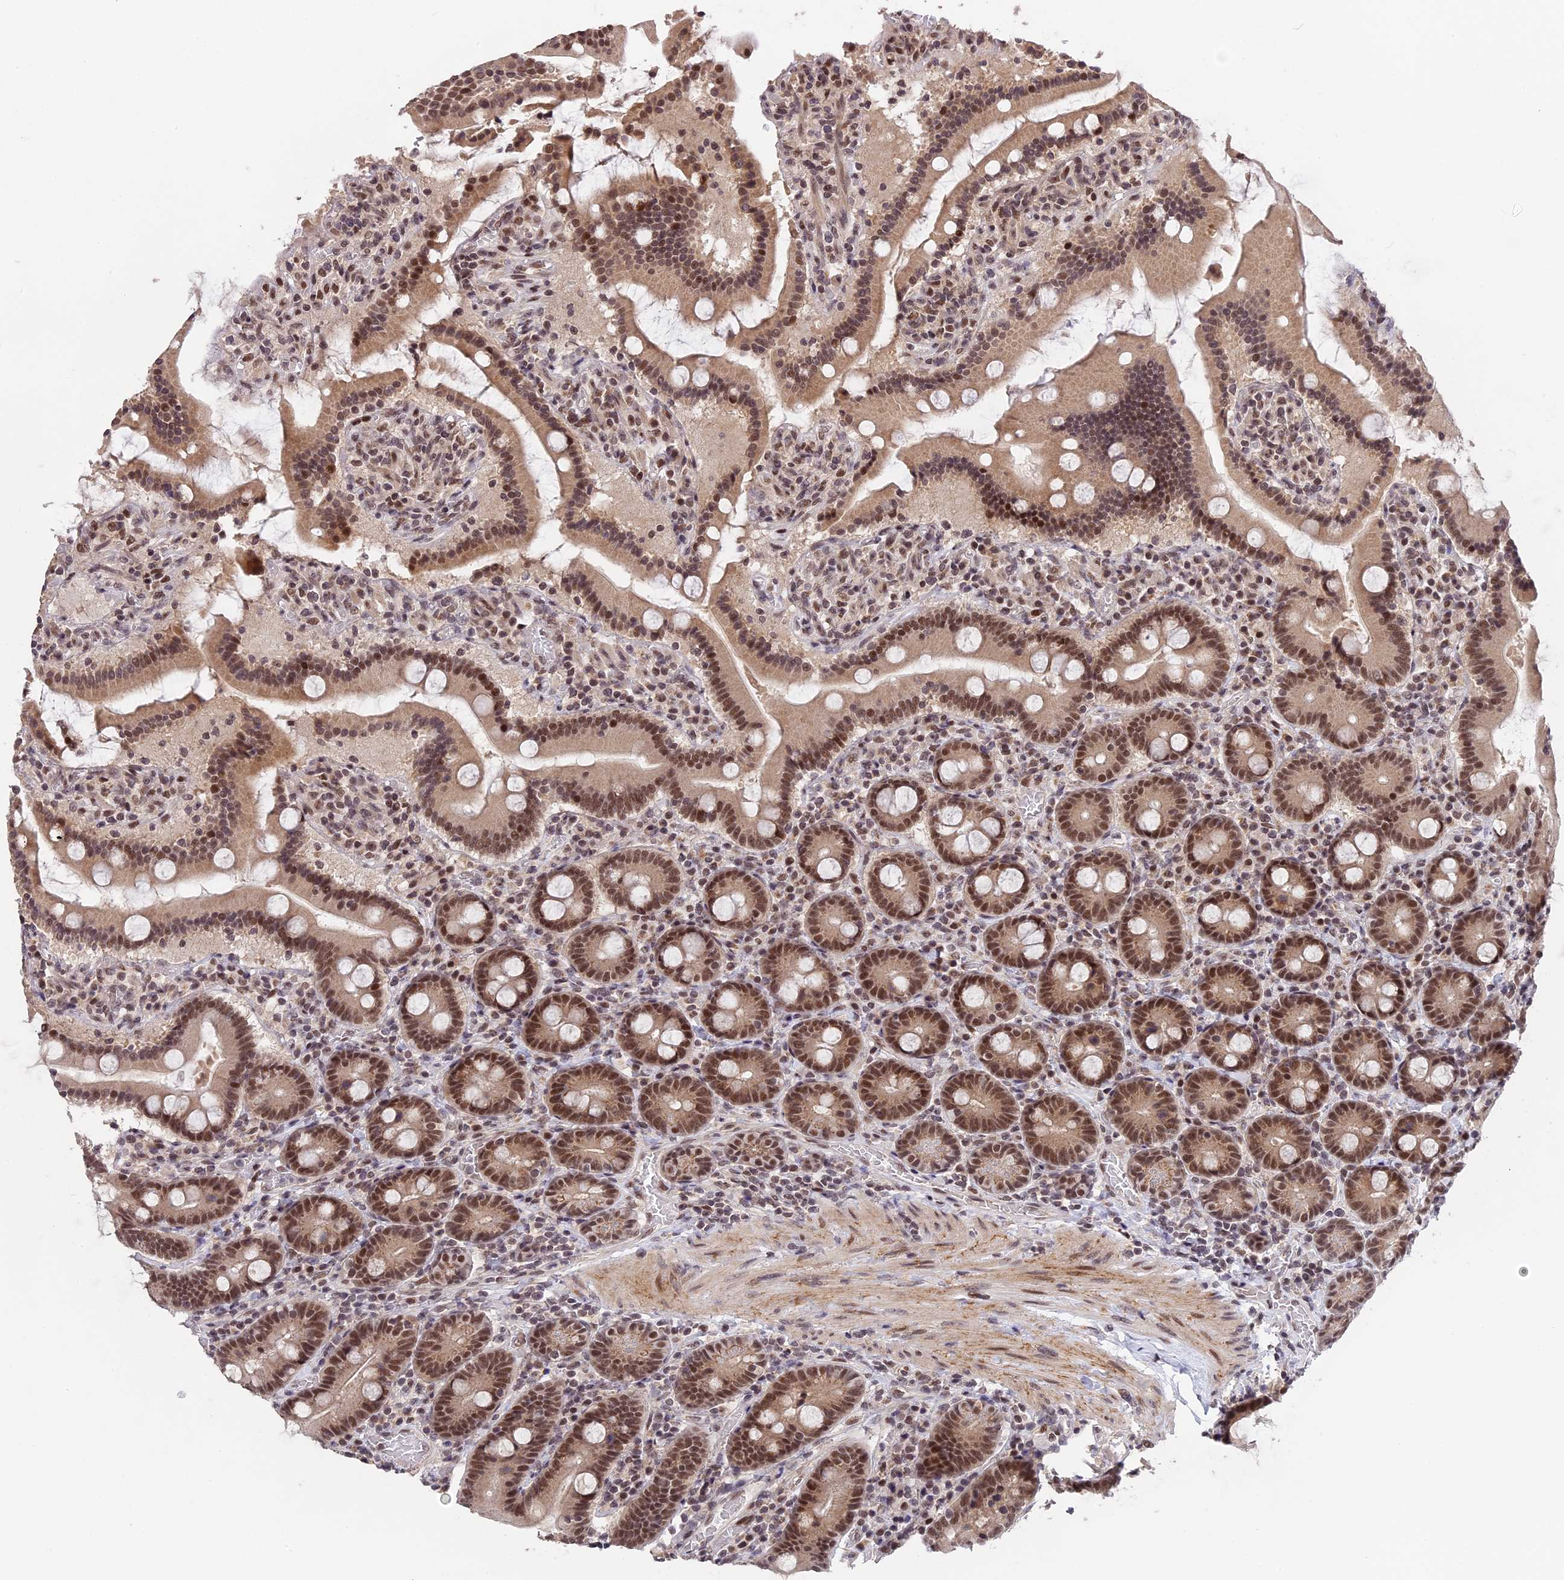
{"staining": {"intensity": "moderate", "quantity": "25%-75%", "location": "nuclear"}, "tissue": "duodenum", "cell_type": "Glandular cells", "image_type": "normal", "snomed": [{"axis": "morphology", "description": "Normal tissue, NOS"}, {"axis": "topography", "description": "Duodenum"}], "caption": "Protein positivity by immunohistochemistry (IHC) exhibits moderate nuclear staining in about 25%-75% of glandular cells in unremarkable duodenum.", "gene": "POLR2C", "patient": {"sex": "male", "age": 55}}